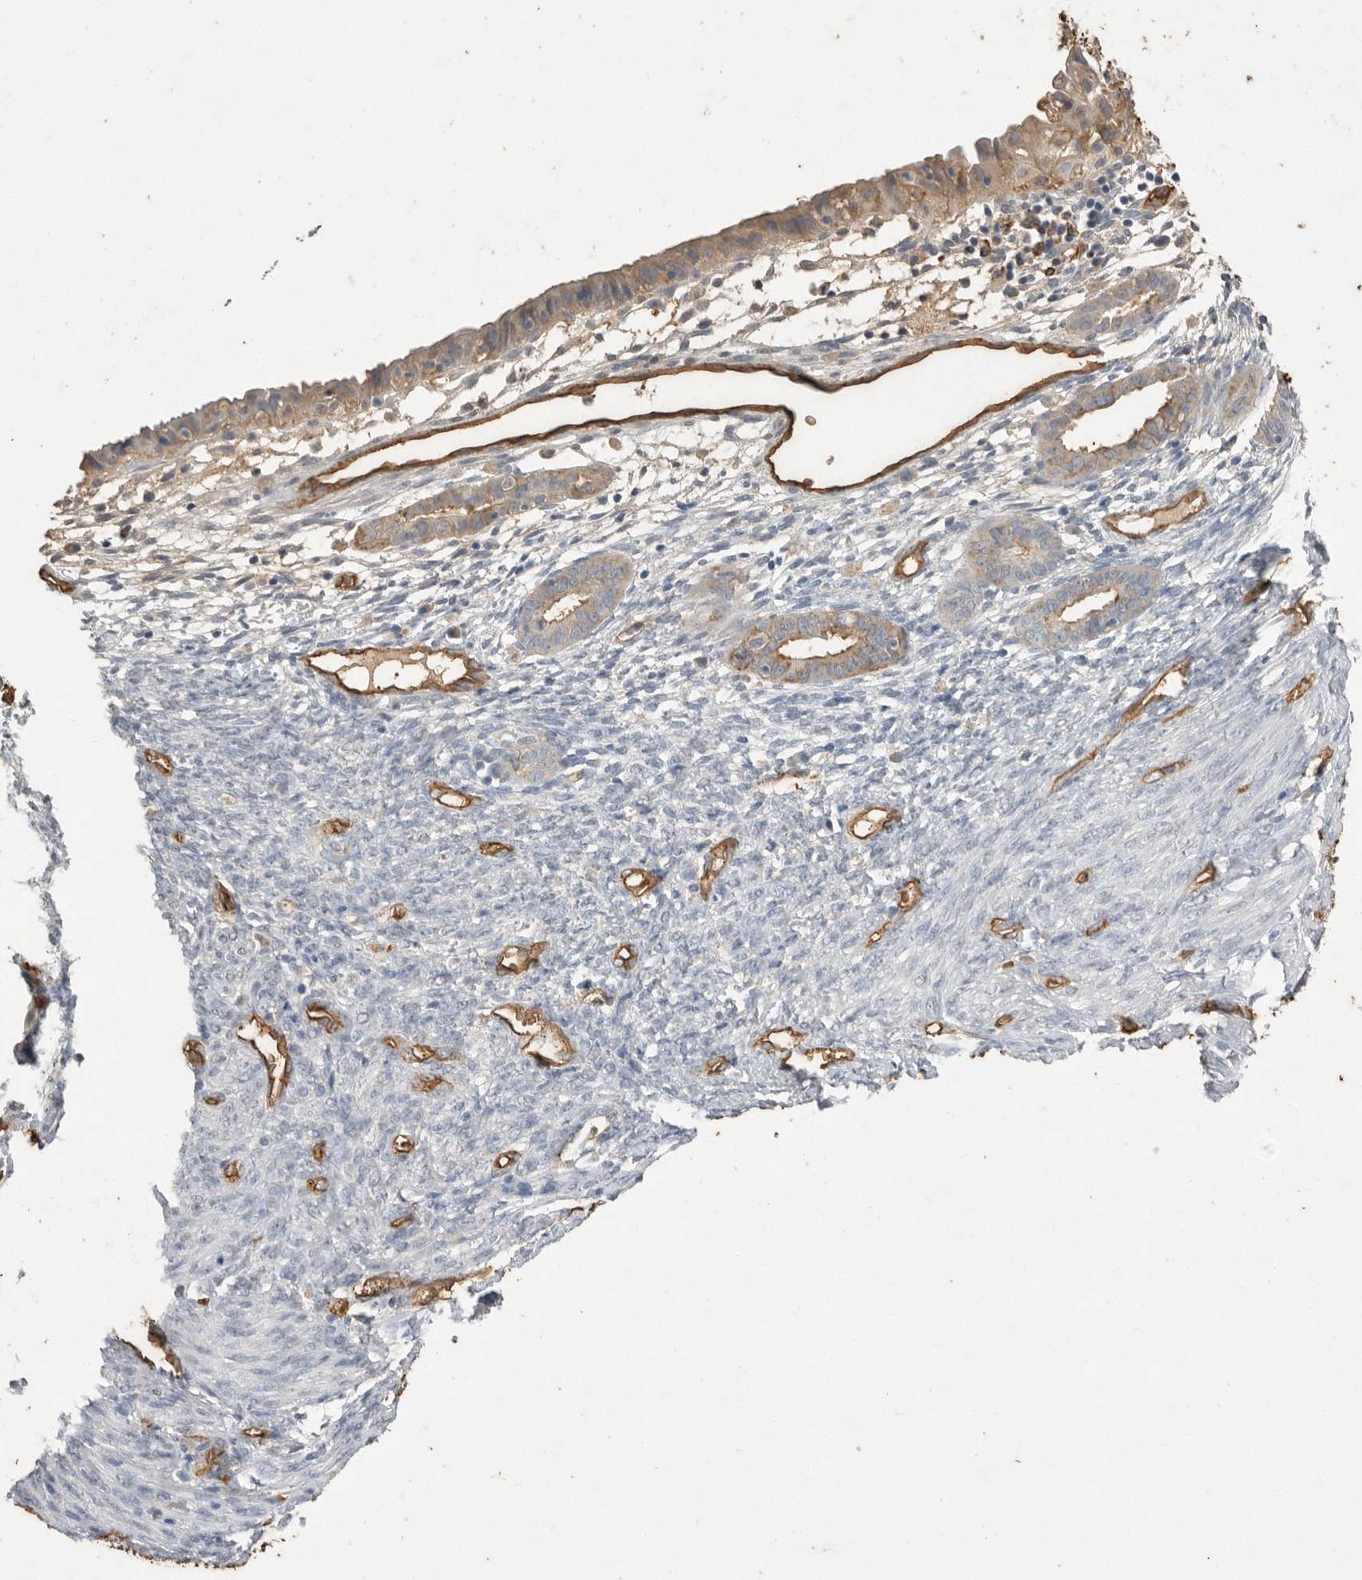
{"staining": {"intensity": "weak", "quantity": ">75%", "location": "cytoplasmic/membranous"}, "tissue": "cervical cancer", "cell_type": "Tumor cells", "image_type": "cancer", "snomed": [{"axis": "morphology", "description": "Normal tissue, NOS"}, {"axis": "morphology", "description": "Adenocarcinoma, NOS"}, {"axis": "topography", "description": "Cervix"}, {"axis": "topography", "description": "Endometrium"}], "caption": "Immunohistochemistry (IHC) micrograph of human cervical cancer (adenocarcinoma) stained for a protein (brown), which exhibits low levels of weak cytoplasmic/membranous expression in approximately >75% of tumor cells.", "gene": "IL27", "patient": {"sex": "female", "age": 86}}